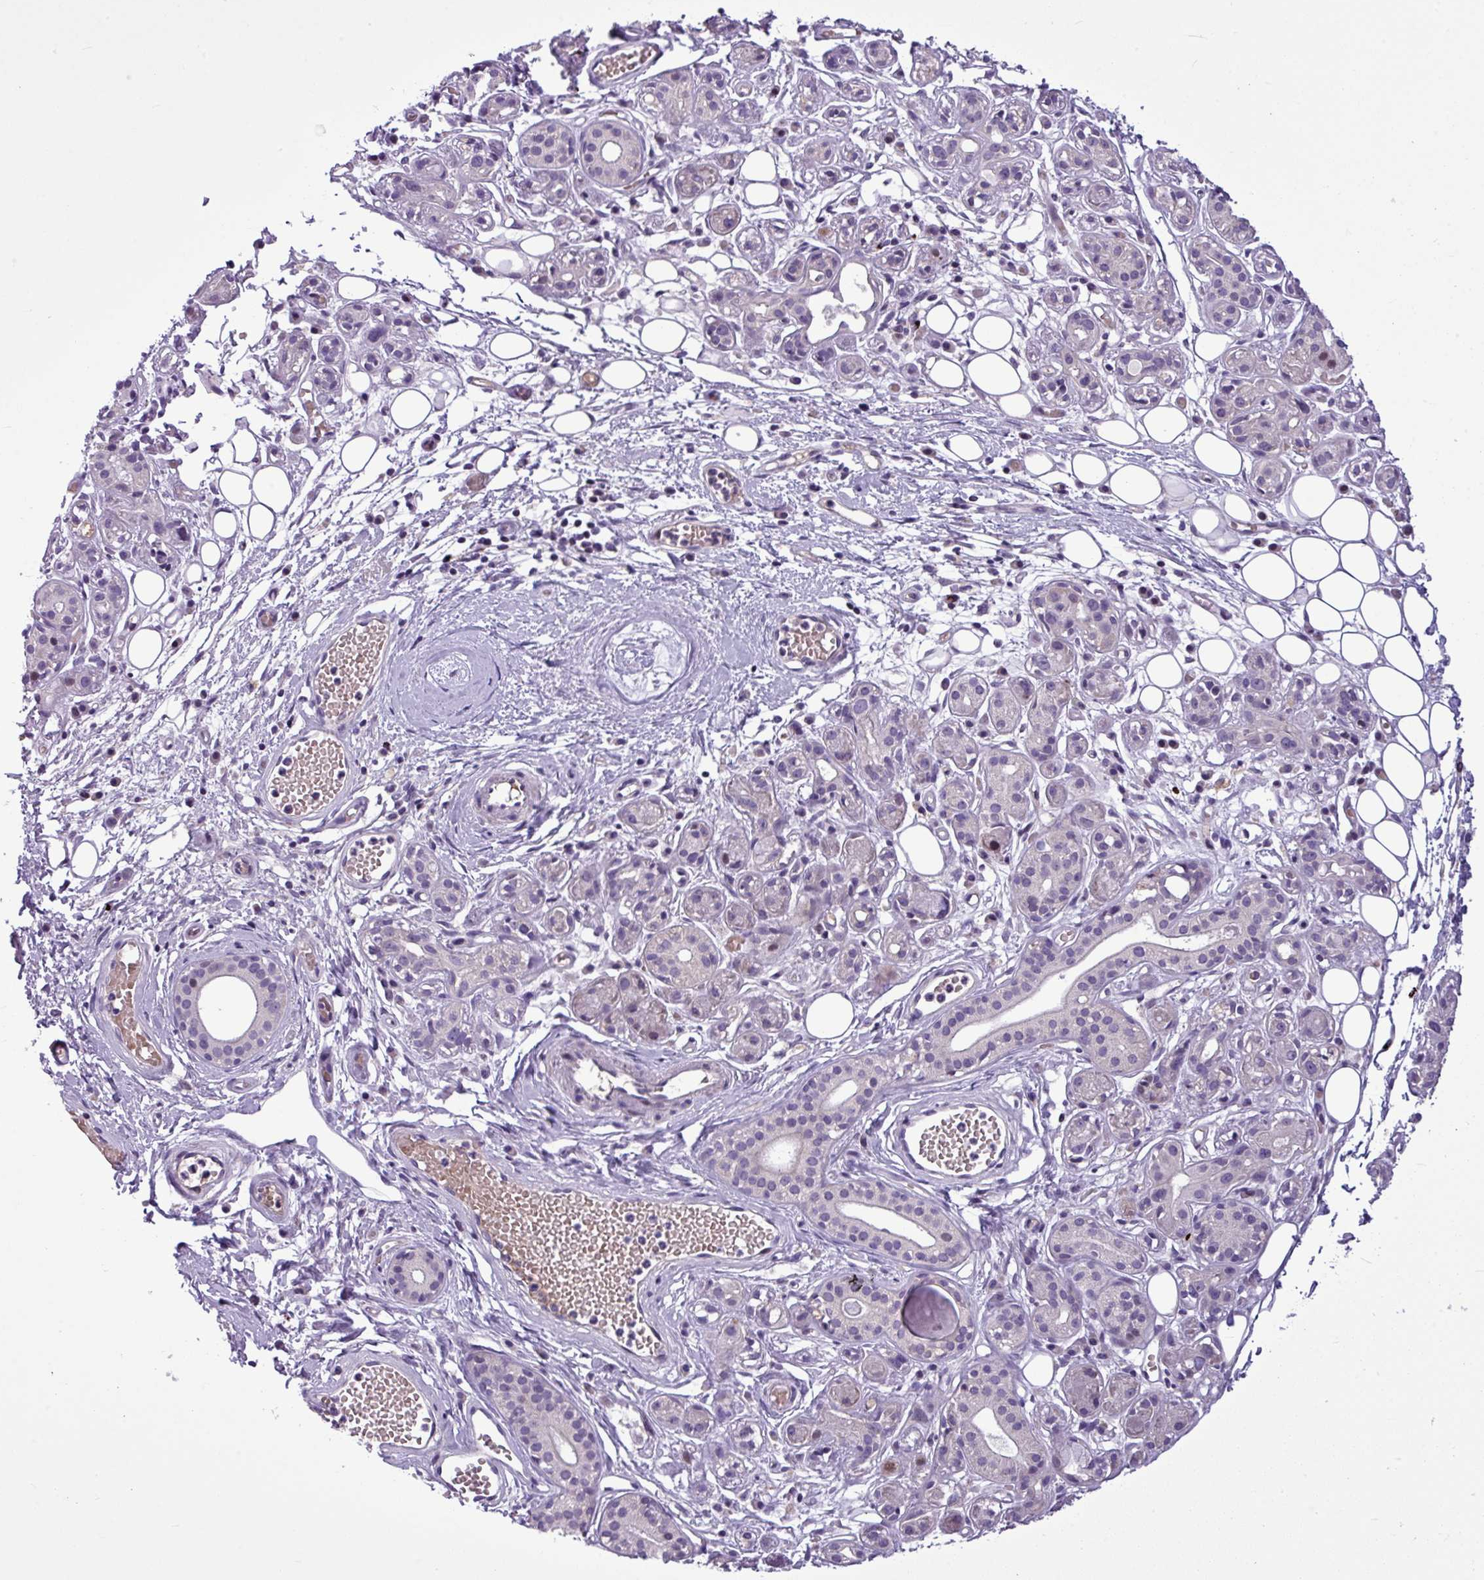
{"staining": {"intensity": "negative", "quantity": "none", "location": "none"}, "tissue": "salivary gland", "cell_type": "Glandular cells", "image_type": "normal", "snomed": [{"axis": "morphology", "description": "Normal tissue, NOS"}, {"axis": "topography", "description": "Salivary gland"}], "caption": "This is an immunohistochemistry (IHC) image of benign human salivary gland. There is no positivity in glandular cells.", "gene": "IL17A", "patient": {"sex": "male", "age": 54}}